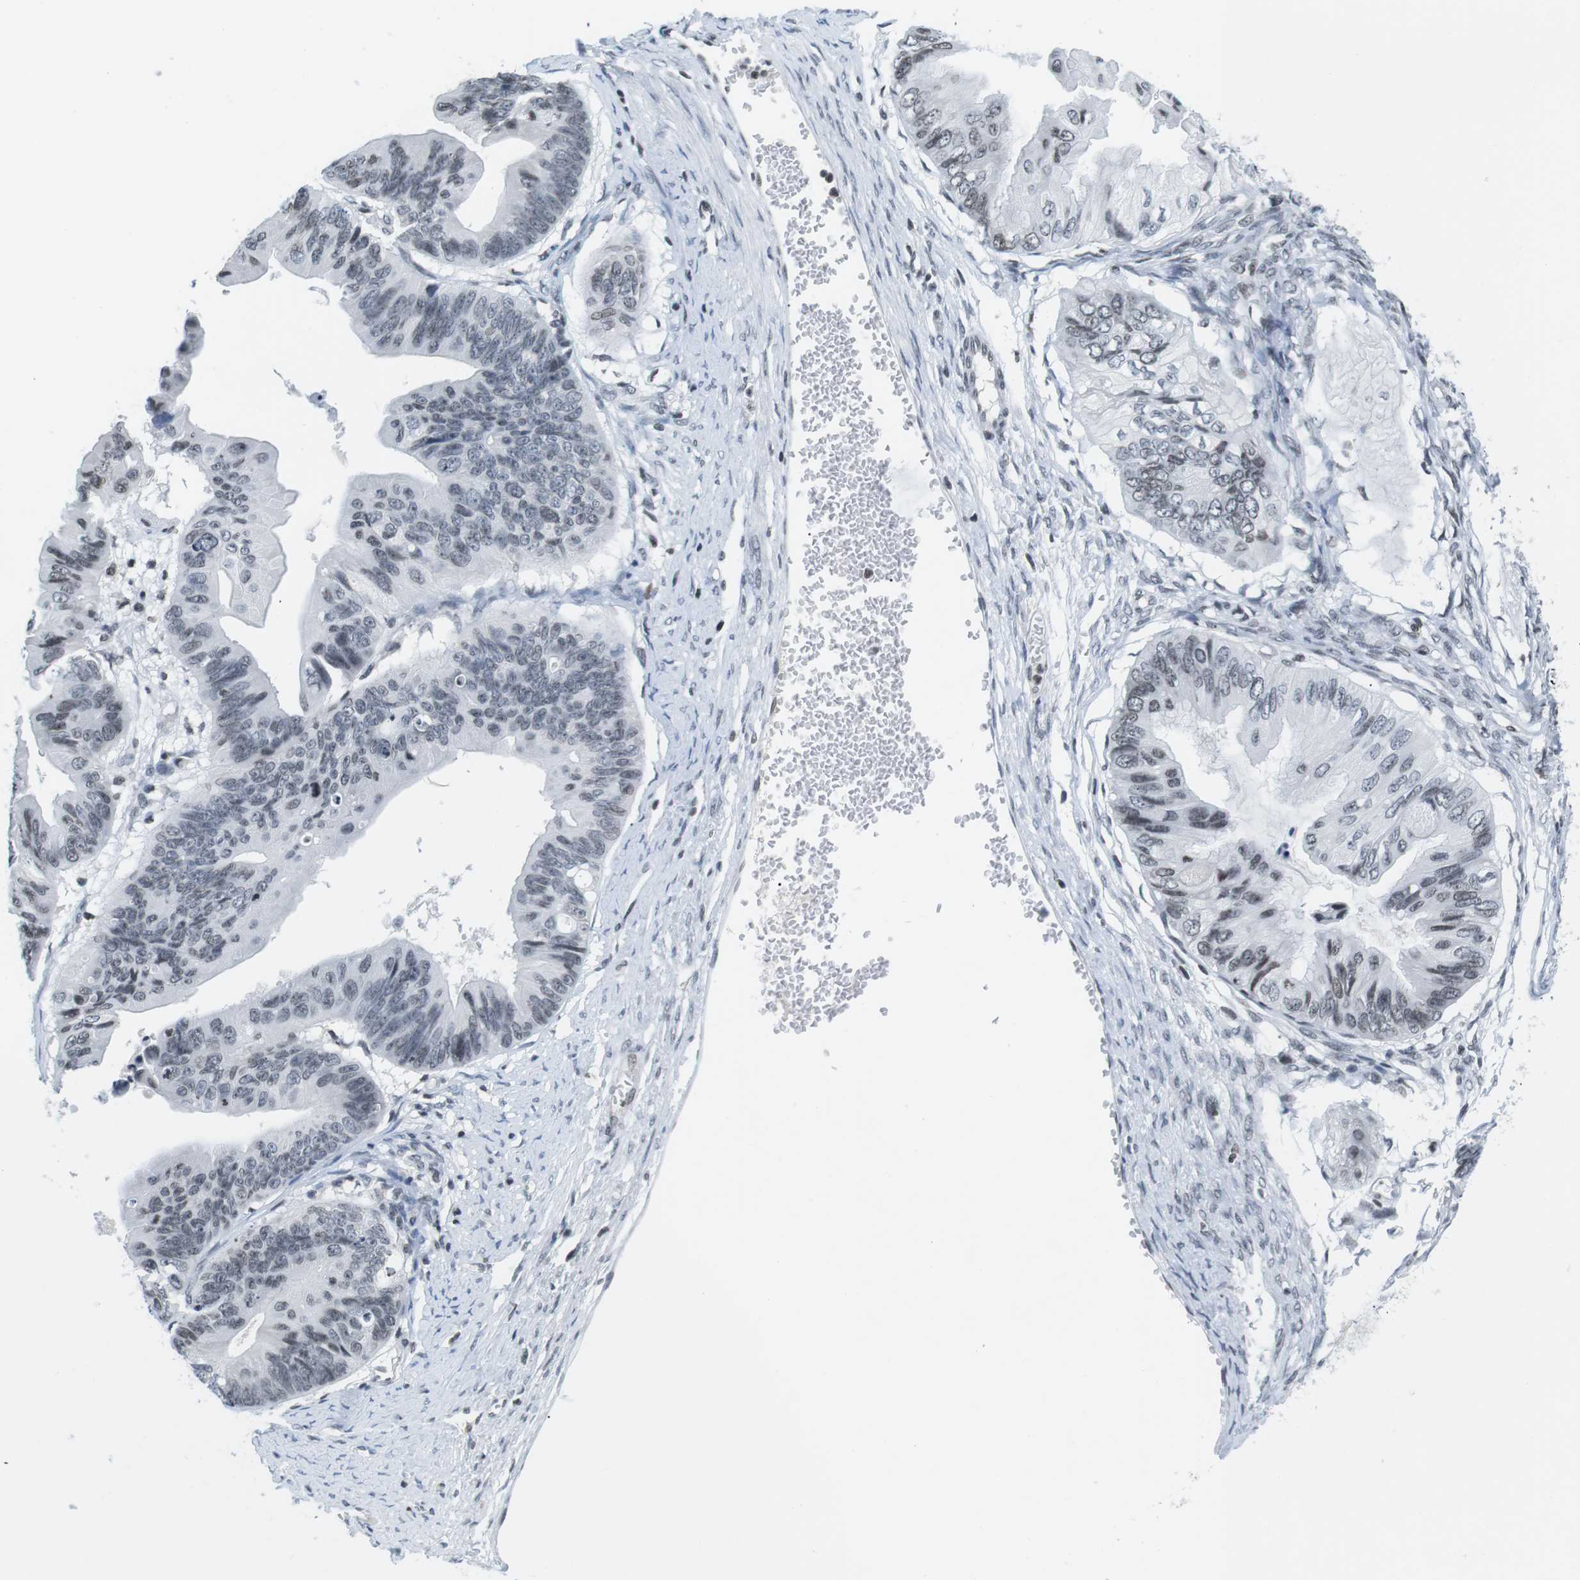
{"staining": {"intensity": "negative", "quantity": "none", "location": "none"}, "tissue": "ovarian cancer", "cell_type": "Tumor cells", "image_type": "cancer", "snomed": [{"axis": "morphology", "description": "Cystadenocarcinoma, mucinous, NOS"}, {"axis": "topography", "description": "Ovary"}], "caption": "Immunohistochemistry (IHC) micrograph of human ovarian mucinous cystadenocarcinoma stained for a protein (brown), which displays no positivity in tumor cells.", "gene": "E2F2", "patient": {"sex": "female", "age": 61}}